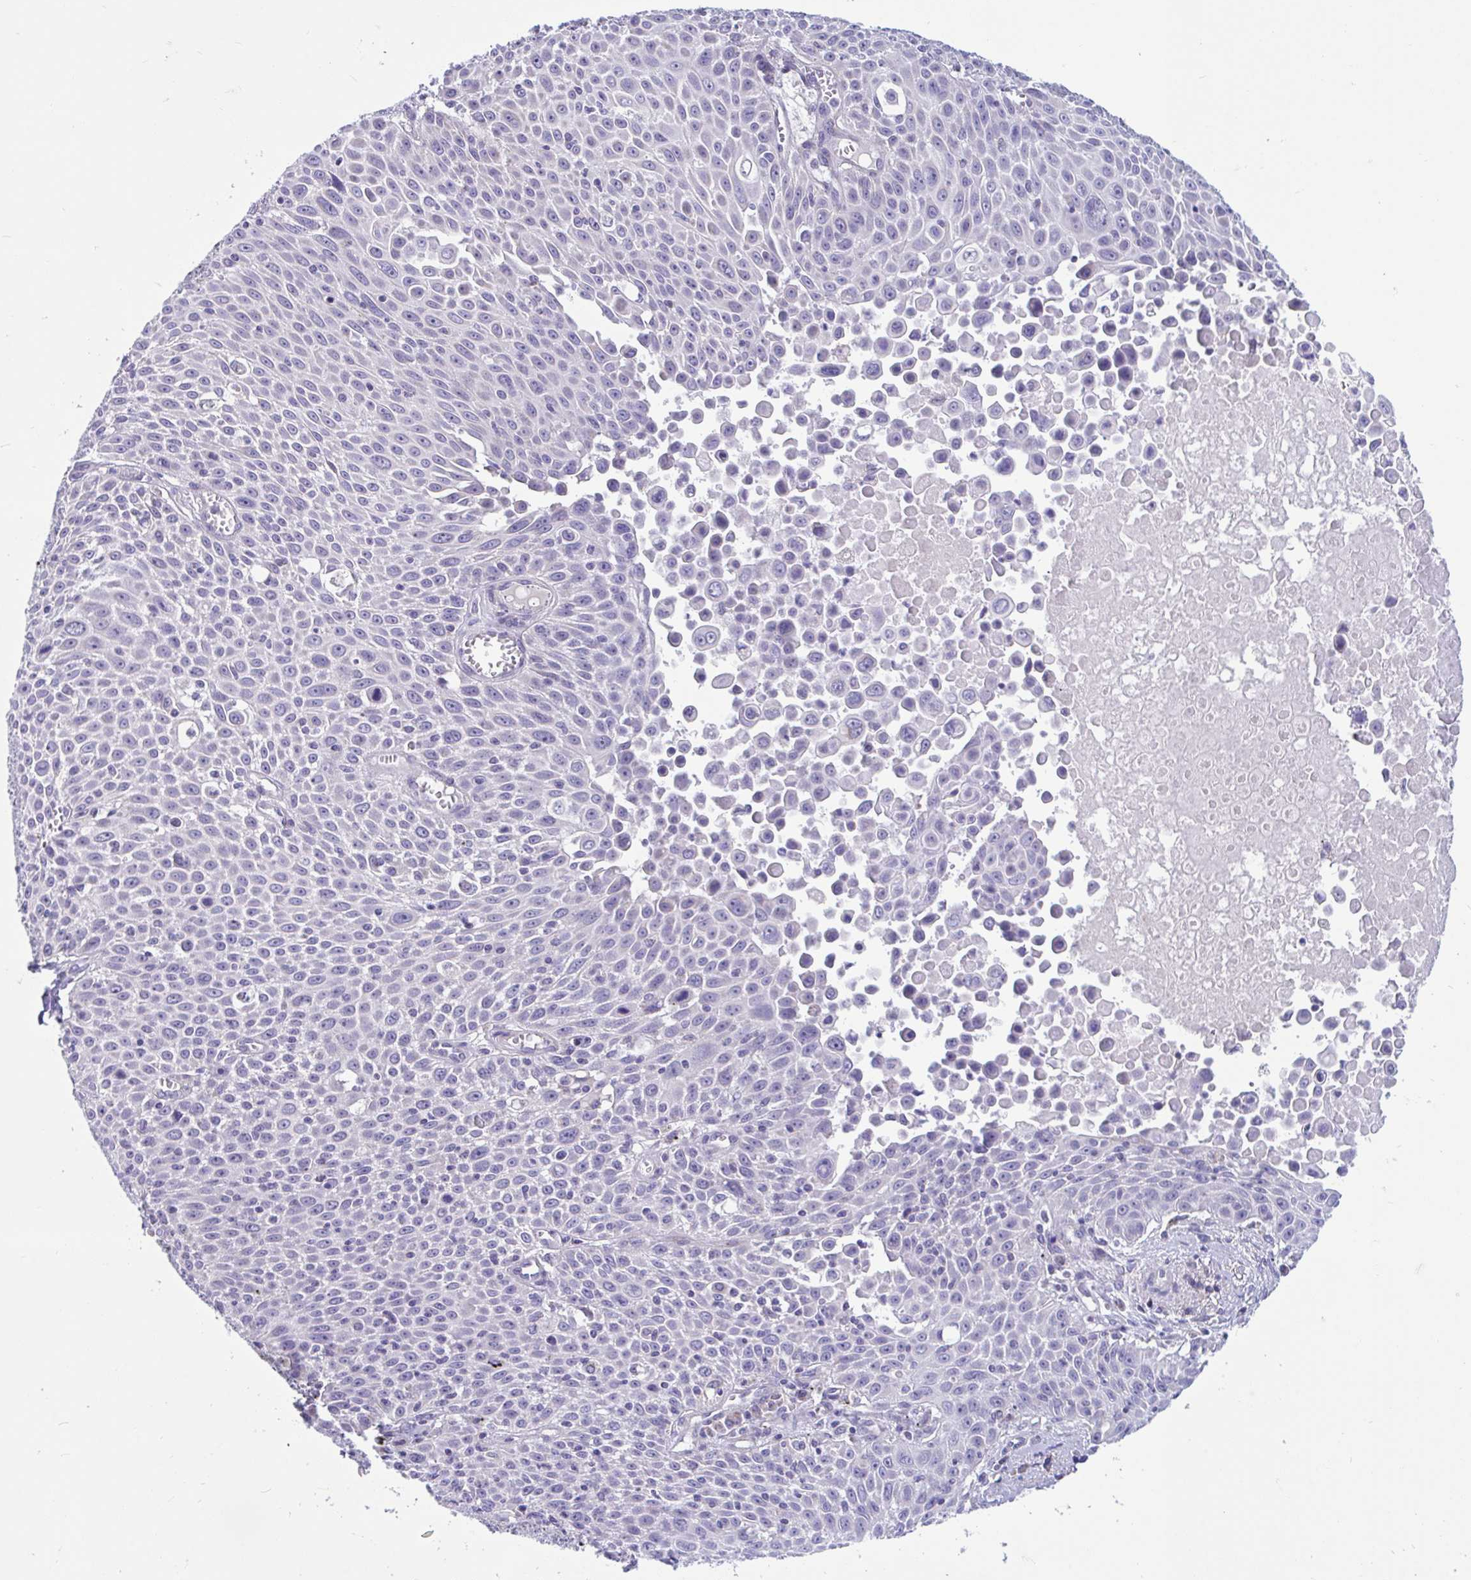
{"staining": {"intensity": "negative", "quantity": "none", "location": "none"}, "tissue": "lung cancer", "cell_type": "Tumor cells", "image_type": "cancer", "snomed": [{"axis": "morphology", "description": "Squamous cell carcinoma, NOS"}, {"axis": "morphology", "description": "Squamous cell carcinoma, metastatic, NOS"}, {"axis": "topography", "description": "Lymph node"}, {"axis": "topography", "description": "Lung"}], "caption": "Human lung squamous cell carcinoma stained for a protein using IHC reveals no positivity in tumor cells.", "gene": "OR13A1", "patient": {"sex": "female", "age": 62}}